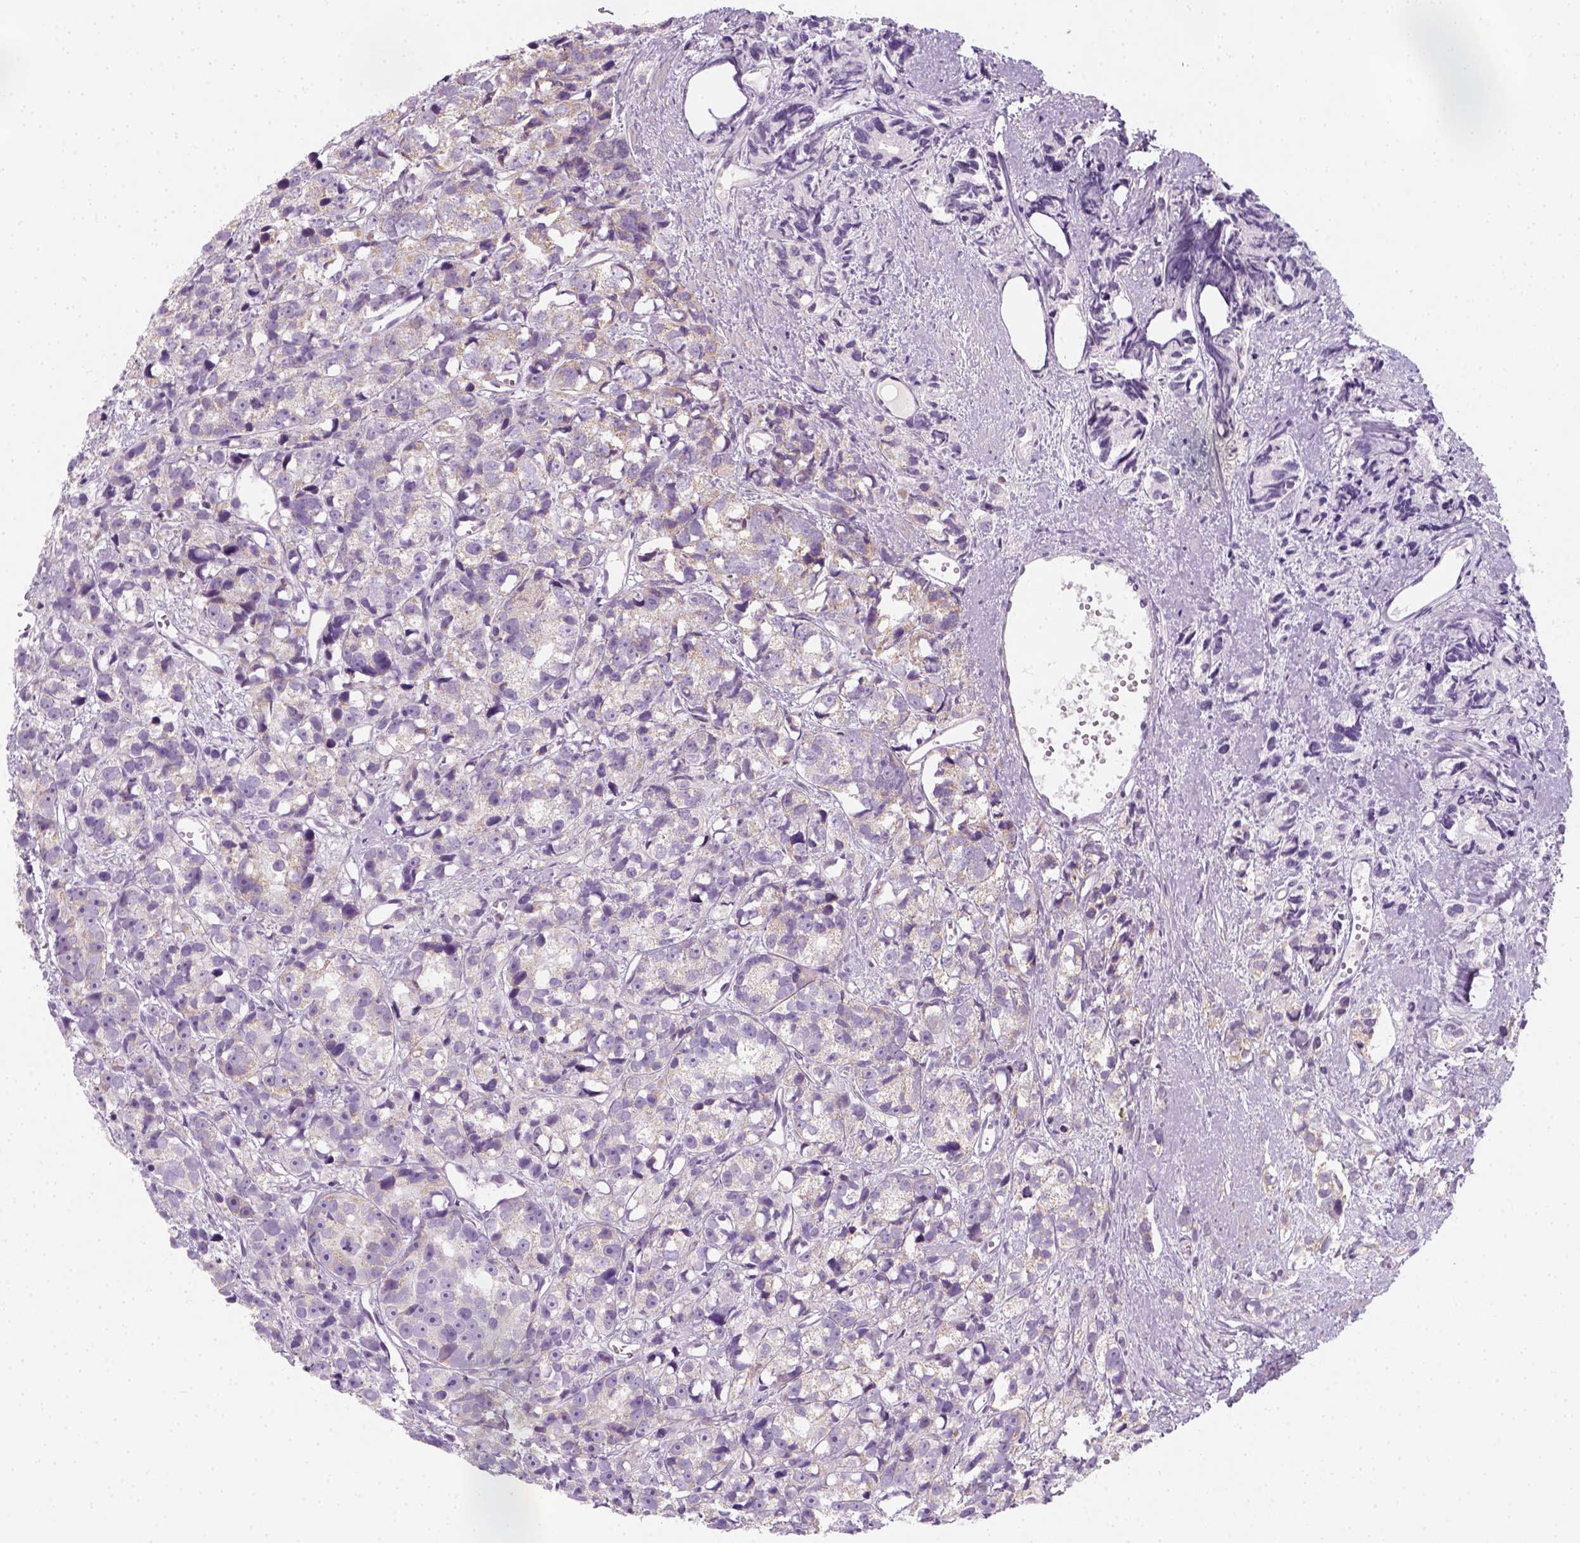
{"staining": {"intensity": "weak", "quantity": "<25%", "location": "cytoplasmic/membranous"}, "tissue": "prostate cancer", "cell_type": "Tumor cells", "image_type": "cancer", "snomed": [{"axis": "morphology", "description": "Adenocarcinoma, High grade"}, {"axis": "topography", "description": "Prostate"}], "caption": "Immunohistochemistry (IHC) photomicrograph of human prostate cancer (high-grade adenocarcinoma) stained for a protein (brown), which displays no positivity in tumor cells. The staining is performed using DAB (3,3'-diaminobenzidine) brown chromogen with nuclei counter-stained in using hematoxylin.", "gene": "AWAT2", "patient": {"sex": "male", "age": 77}}